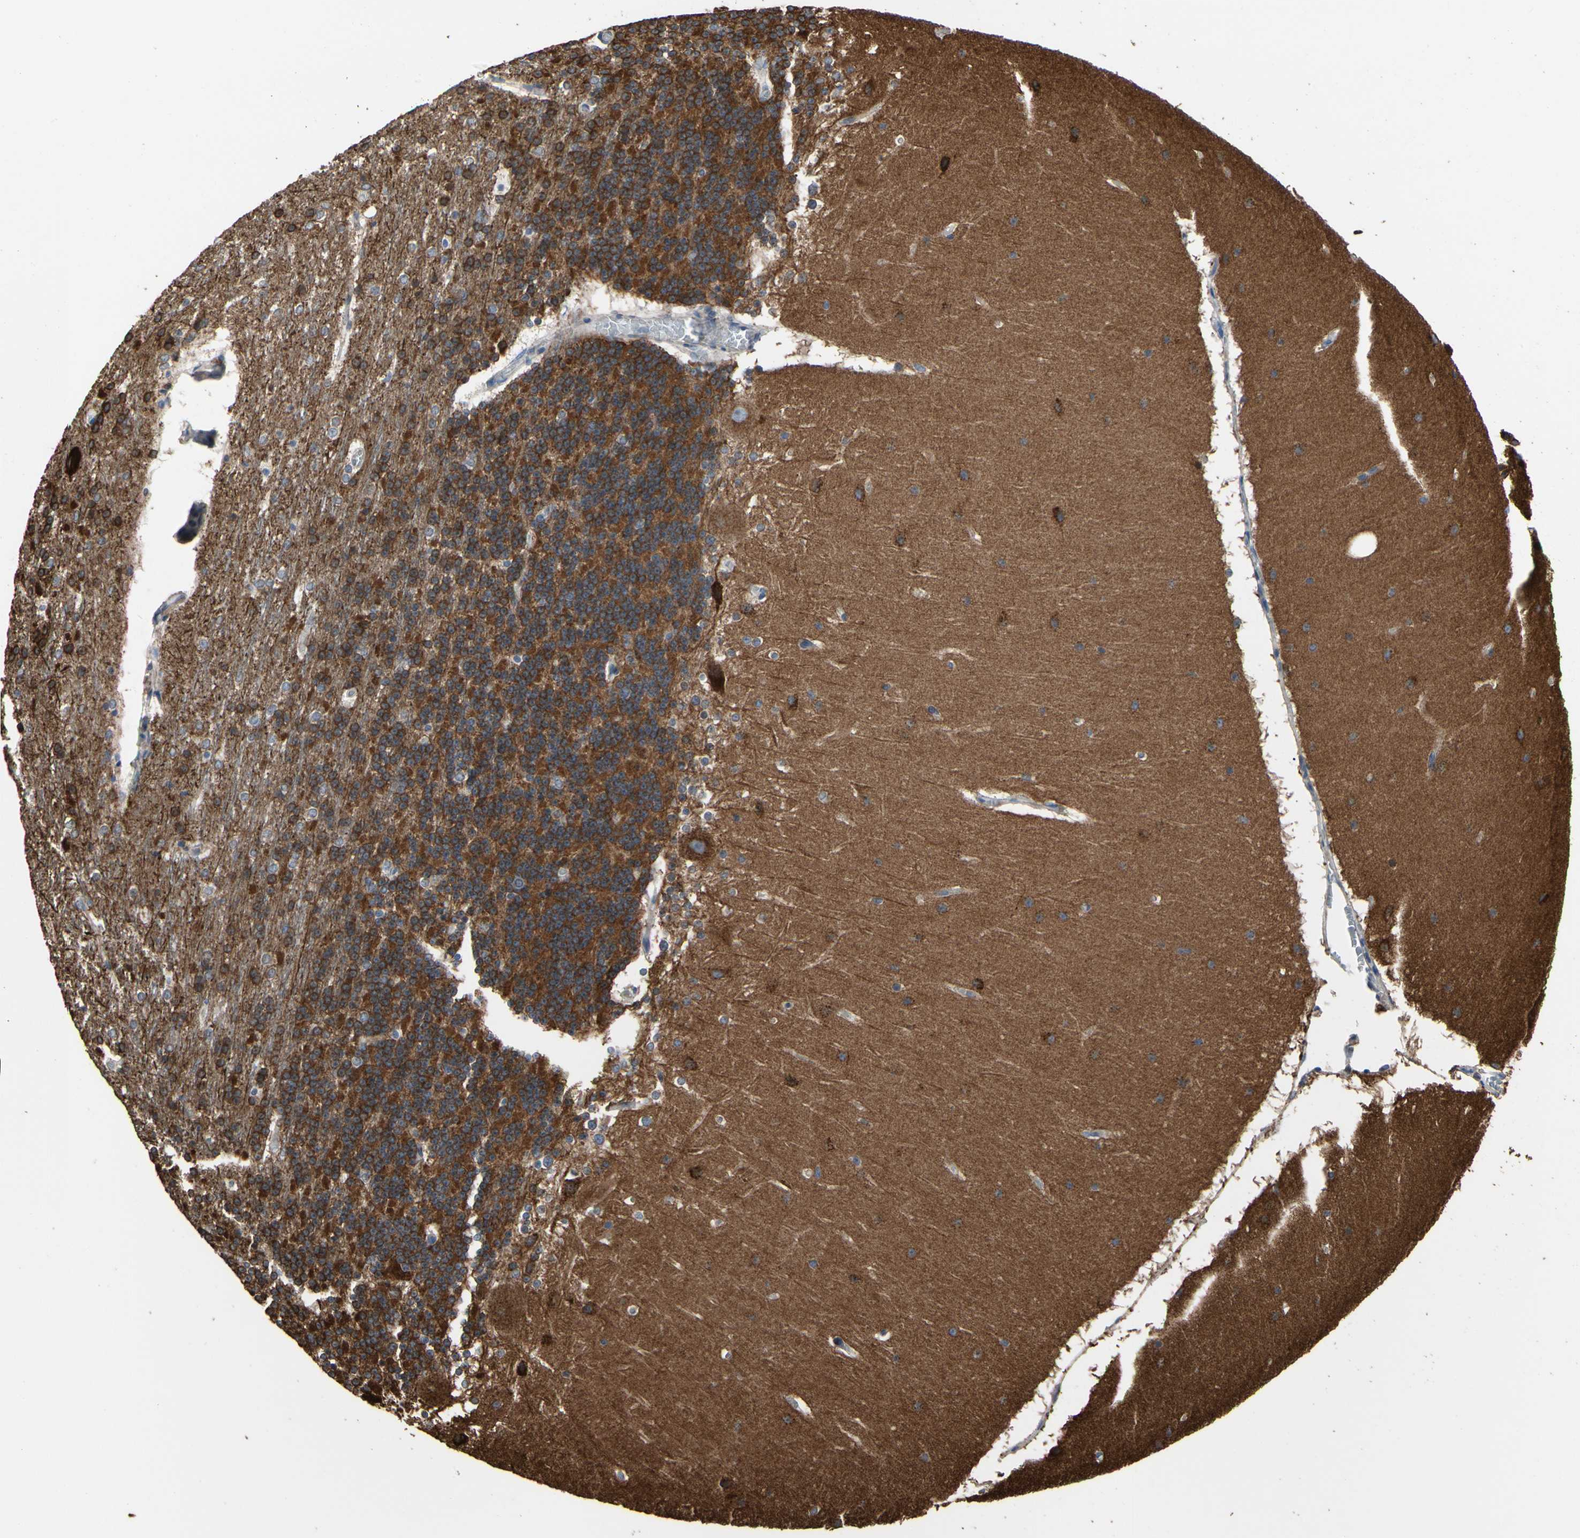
{"staining": {"intensity": "moderate", "quantity": ">75%", "location": "cytoplasmic/membranous"}, "tissue": "cerebellum", "cell_type": "Cells in granular layer", "image_type": "normal", "snomed": [{"axis": "morphology", "description": "Normal tissue, NOS"}, {"axis": "topography", "description": "Cerebellum"}], "caption": "This image displays benign cerebellum stained with immunohistochemistry to label a protein in brown. The cytoplasmic/membranous of cells in granular layer show moderate positivity for the protein. Nuclei are counter-stained blue.", "gene": "TUBA1A", "patient": {"sex": "female", "age": 19}}